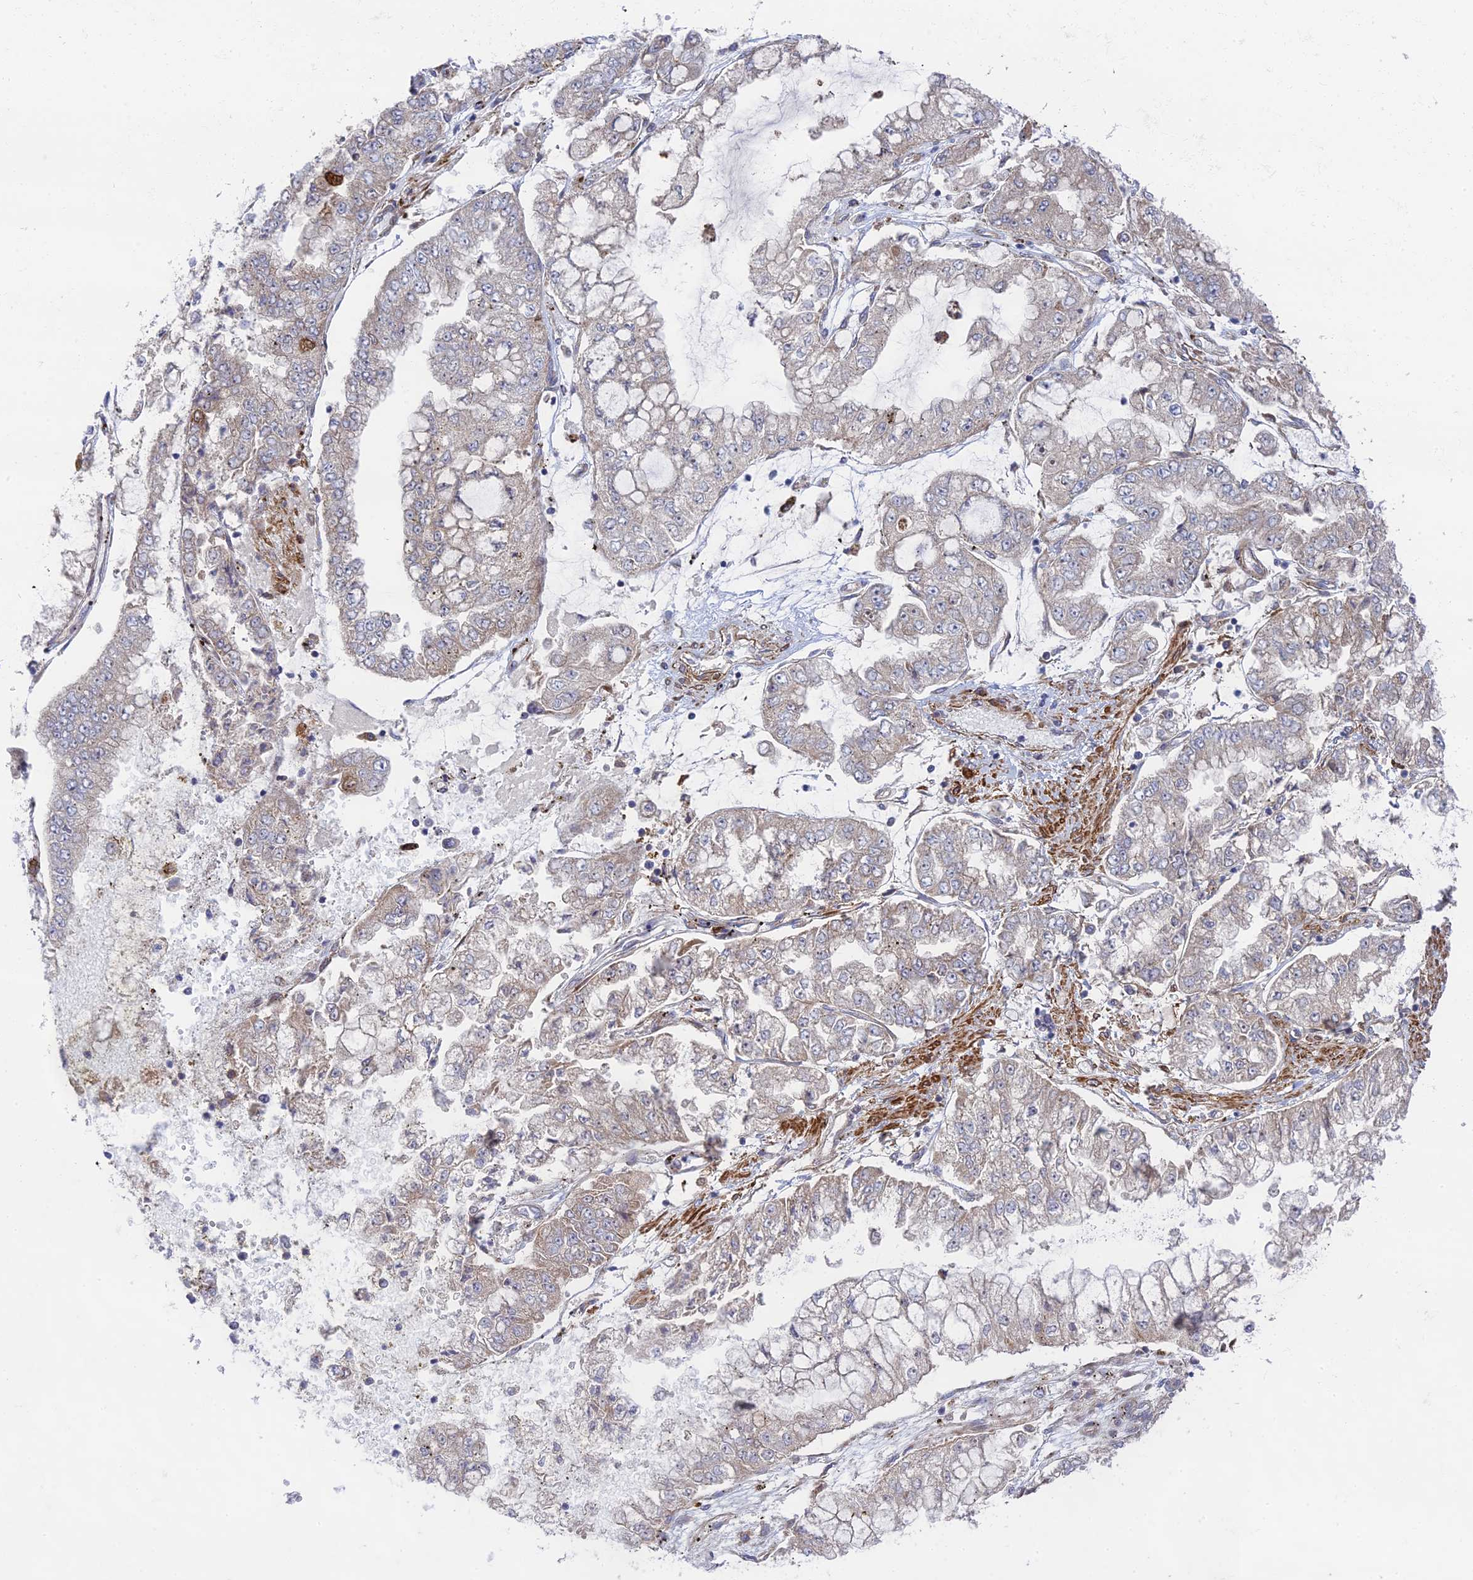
{"staining": {"intensity": "weak", "quantity": "25%-75%", "location": "cytoplasmic/membranous"}, "tissue": "stomach cancer", "cell_type": "Tumor cells", "image_type": "cancer", "snomed": [{"axis": "morphology", "description": "Adenocarcinoma, NOS"}, {"axis": "topography", "description": "Stomach"}], "caption": "Immunohistochemical staining of human stomach cancer (adenocarcinoma) demonstrates low levels of weak cytoplasmic/membranous protein staining in about 25%-75% of tumor cells.", "gene": "INCA1", "patient": {"sex": "male", "age": 76}}